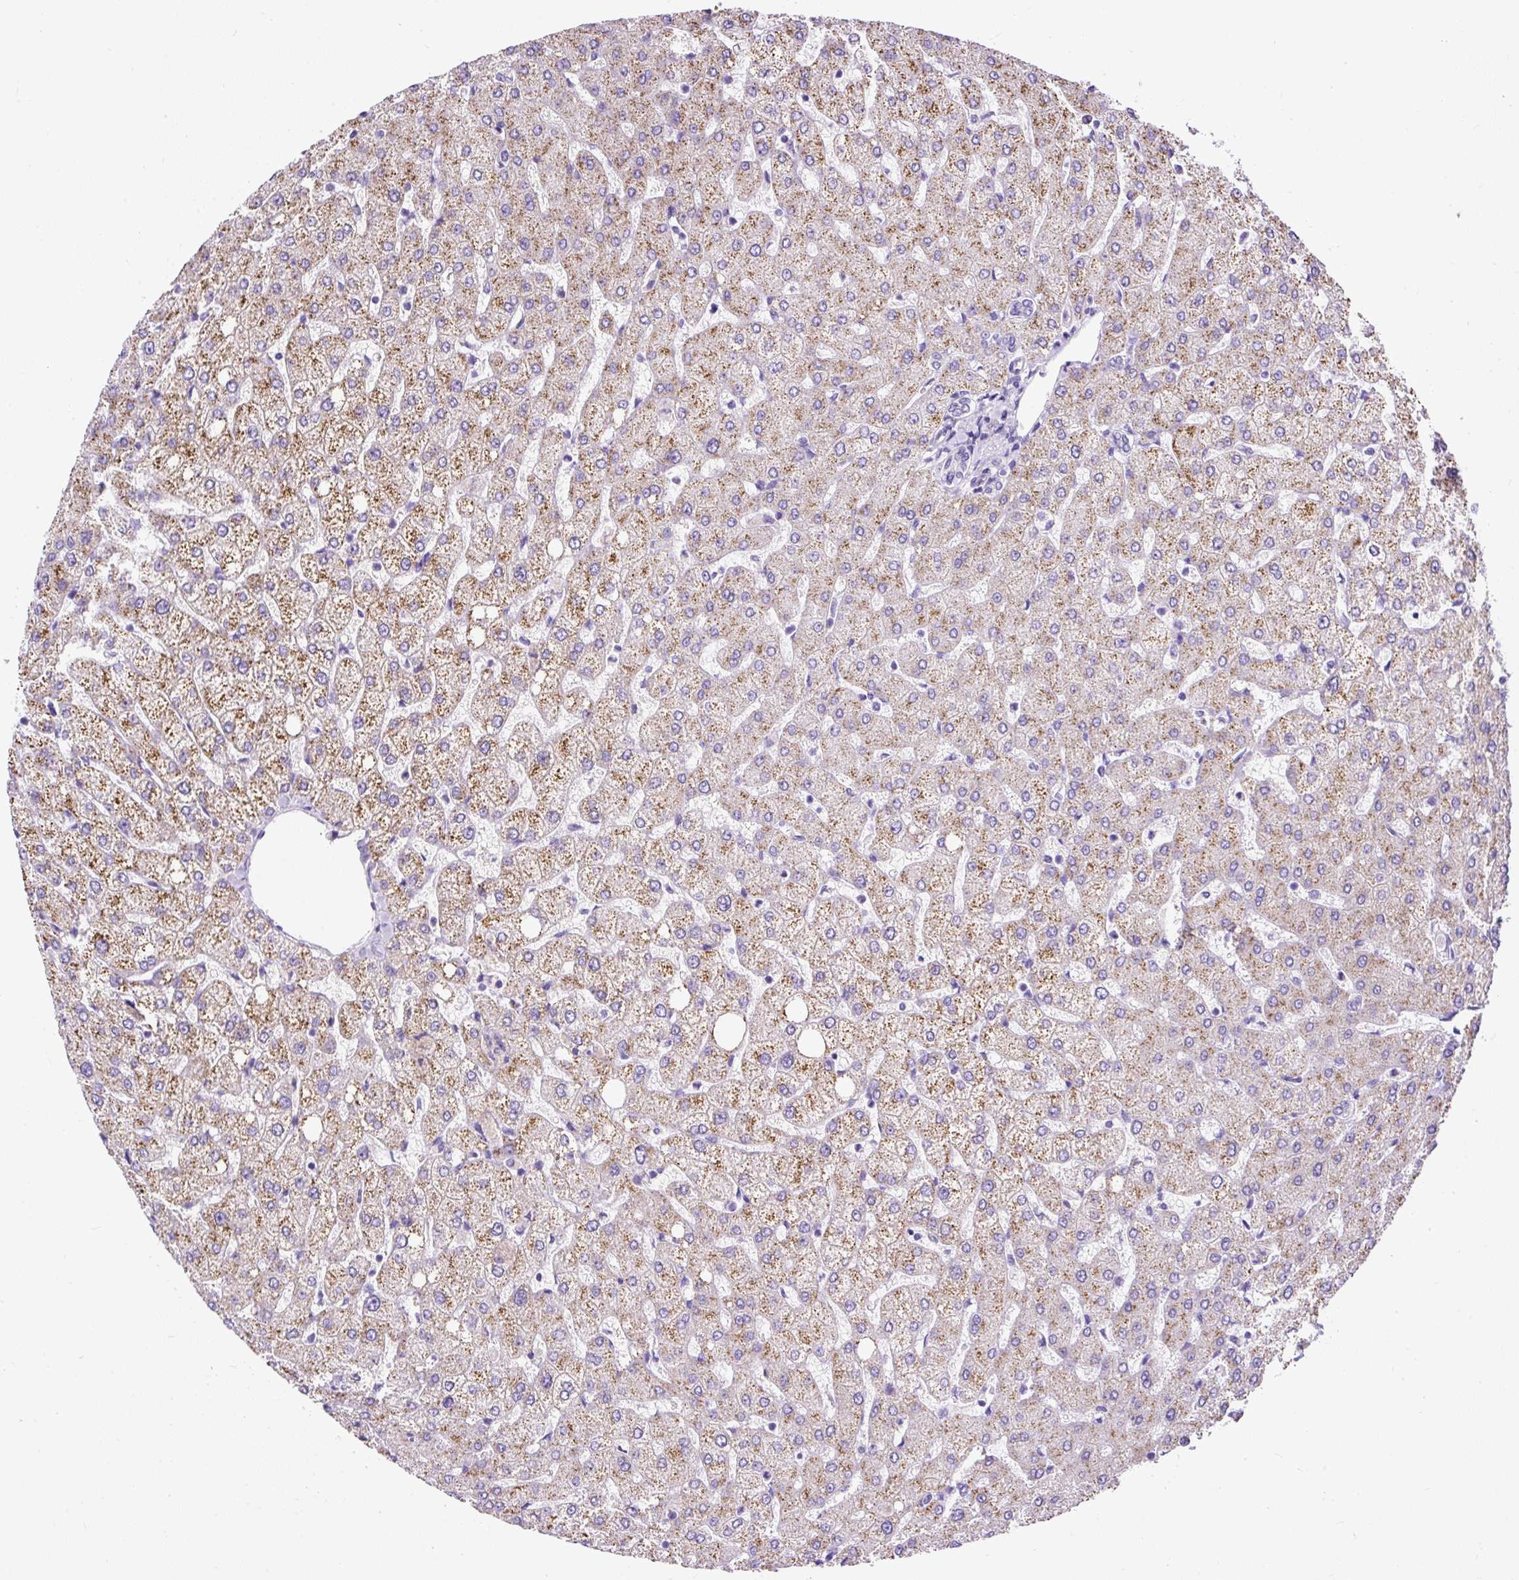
{"staining": {"intensity": "negative", "quantity": "none", "location": "none"}, "tissue": "liver", "cell_type": "Cholangiocytes", "image_type": "normal", "snomed": [{"axis": "morphology", "description": "Normal tissue, NOS"}, {"axis": "topography", "description": "Liver"}], "caption": "Immunohistochemistry image of unremarkable liver: human liver stained with DAB shows no significant protein expression in cholangiocytes. (Stains: DAB (3,3'-diaminobenzidine) IHC with hematoxylin counter stain, Microscopy: brightfield microscopy at high magnification).", "gene": "STOX2", "patient": {"sex": "female", "age": 54}}